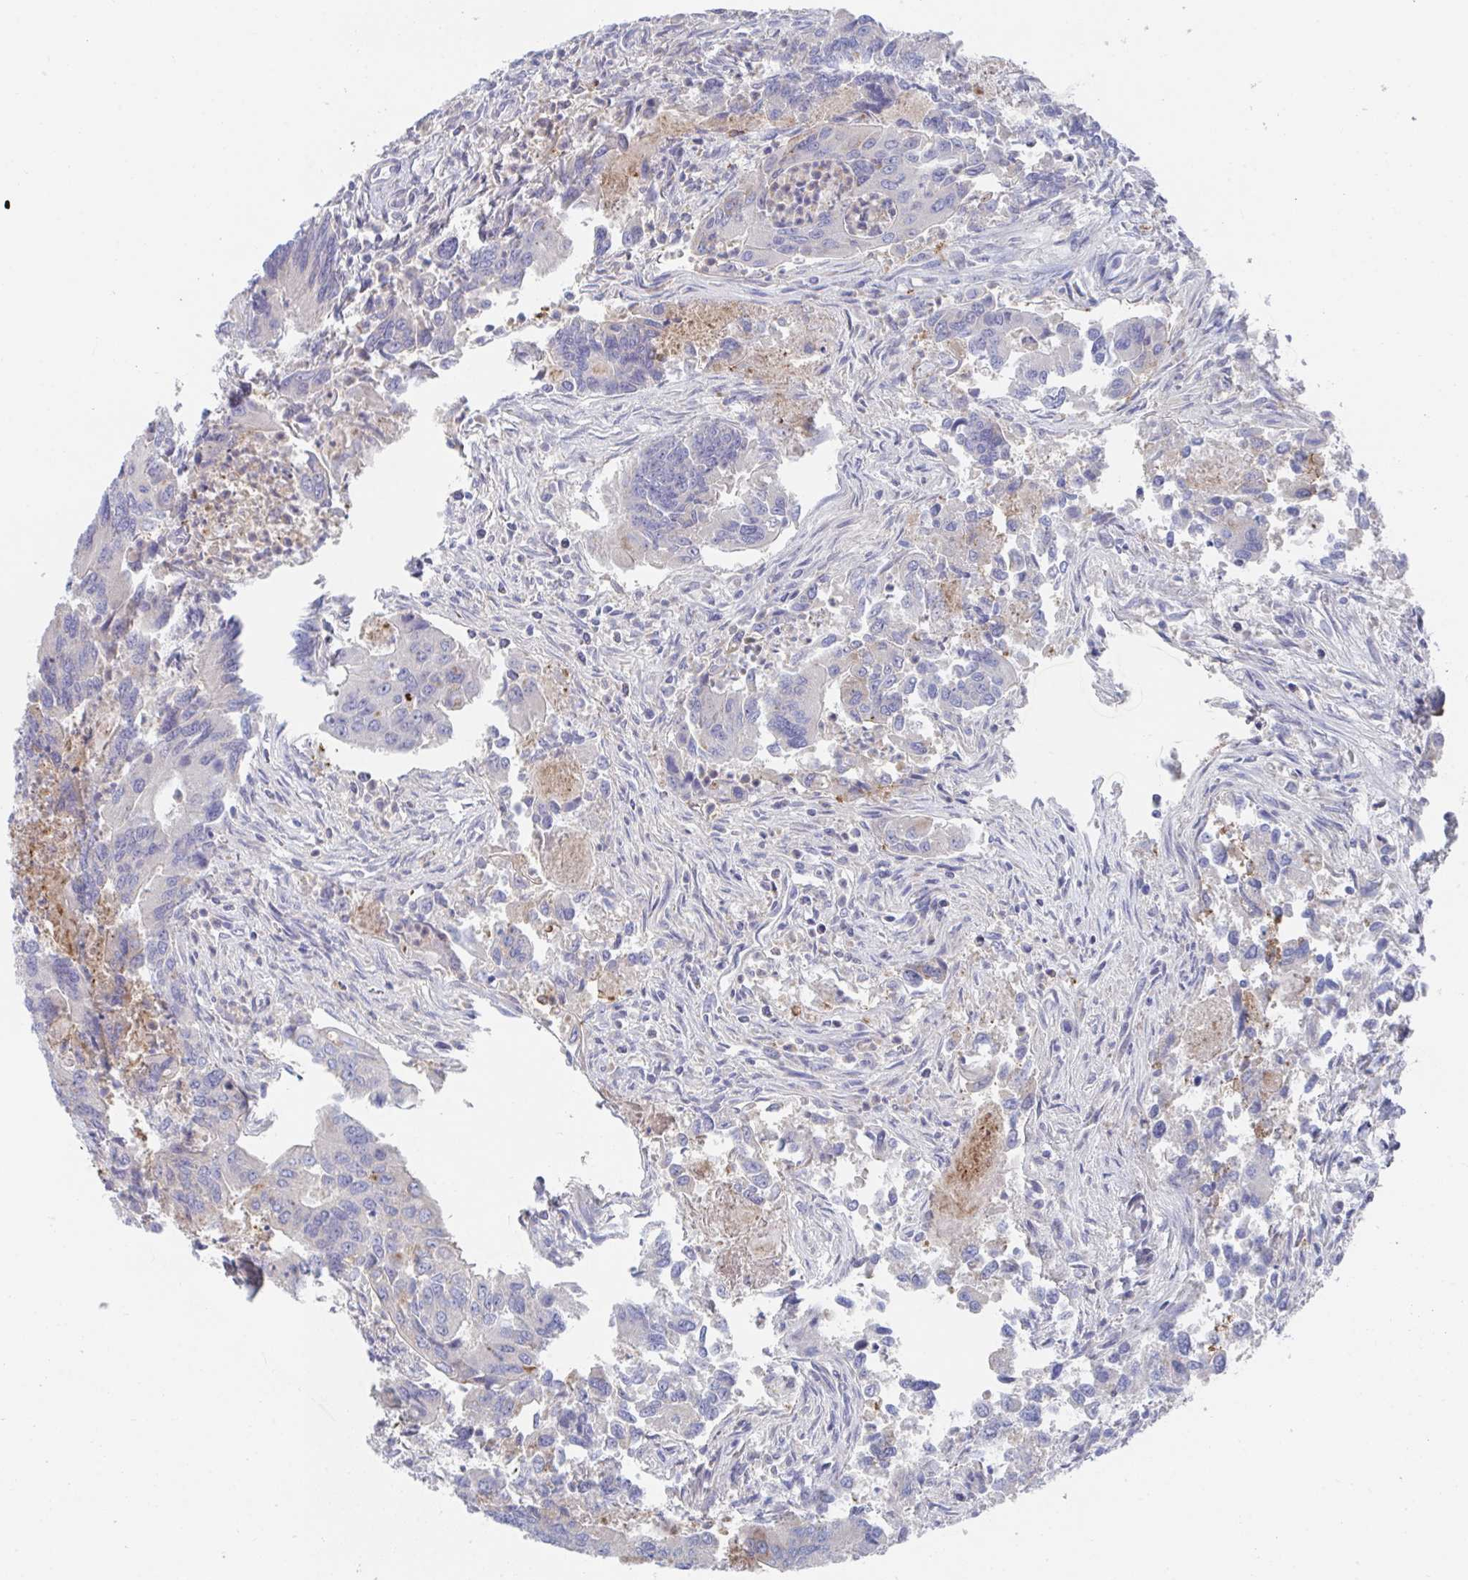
{"staining": {"intensity": "negative", "quantity": "none", "location": "none"}, "tissue": "colorectal cancer", "cell_type": "Tumor cells", "image_type": "cancer", "snomed": [{"axis": "morphology", "description": "Adenocarcinoma, NOS"}, {"axis": "topography", "description": "Colon"}], "caption": "IHC of colorectal cancer (adenocarcinoma) demonstrates no expression in tumor cells.", "gene": "KCNK5", "patient": {"sex": "female", "age": 67}}